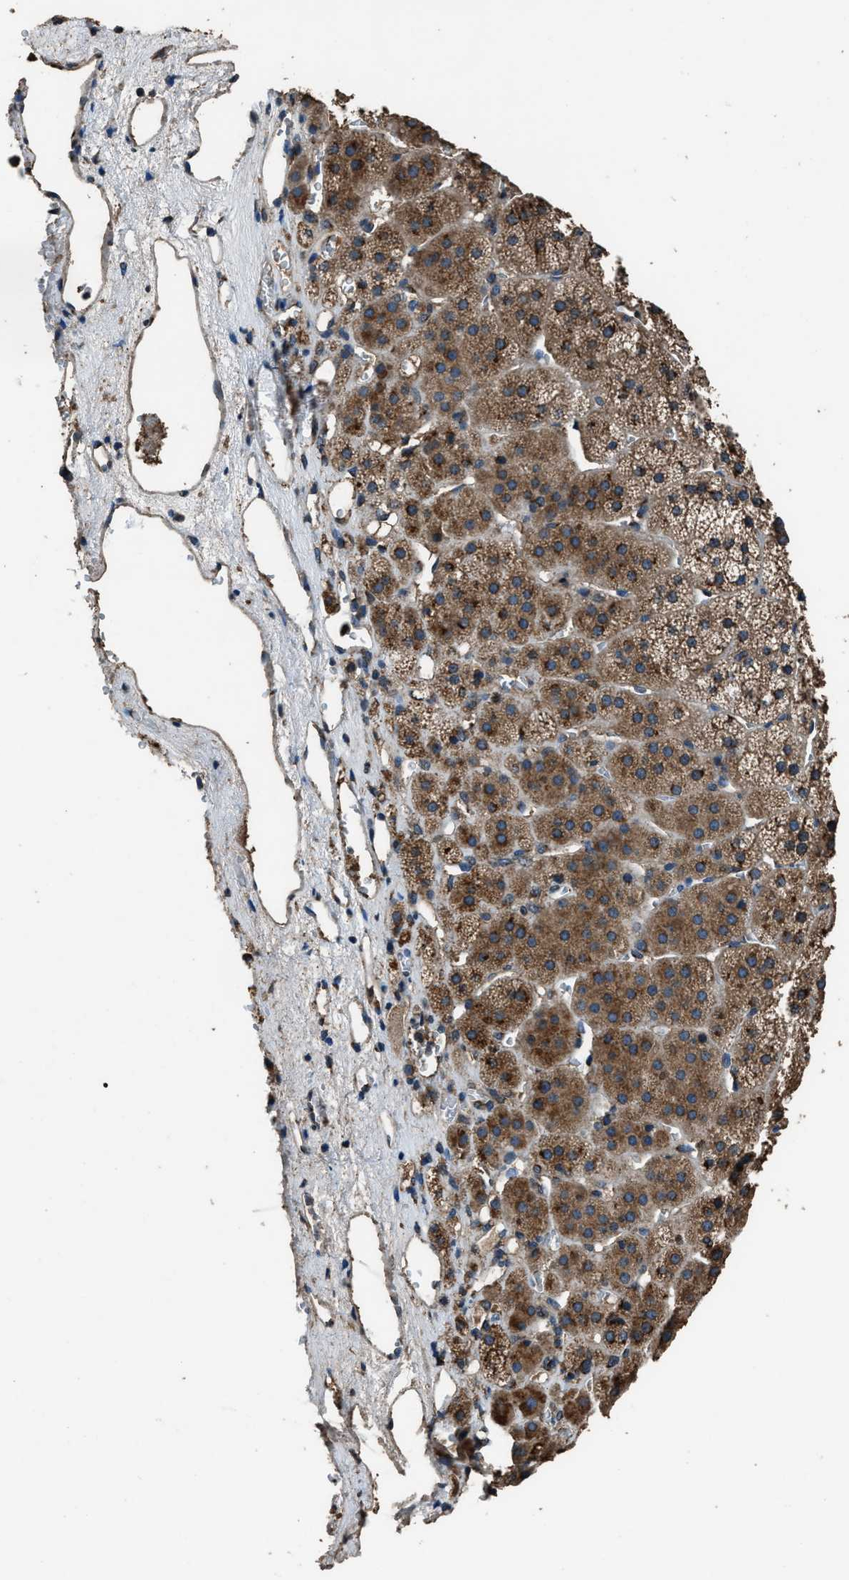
{"staining": {"intensity": "moderate", "quantity": ">75%", "location": "cytoplasmic/membranous"}, "tissue": "adrenal gland", "cell_type": "Glandular cells", "image_type": "normal", "snomed": [{"axis": "morphology", "description": "Normal tissue, NOS"}, {"axis": "topography", "description": "Adrenal gland"}], "caption": "Immunohistochemistry (IHC) micrograph of benign adrenal gland: human adrenal gland stained using immunohistochemistry exhibits medium levels of moderate protein expression localized specifically in the cytoplasmic/membranous of glandular cells, appearing as a cytoplasmic/membranous brown color.", "gene": "SLC38A10", "patient": {"sex": "female", "age": 44}}